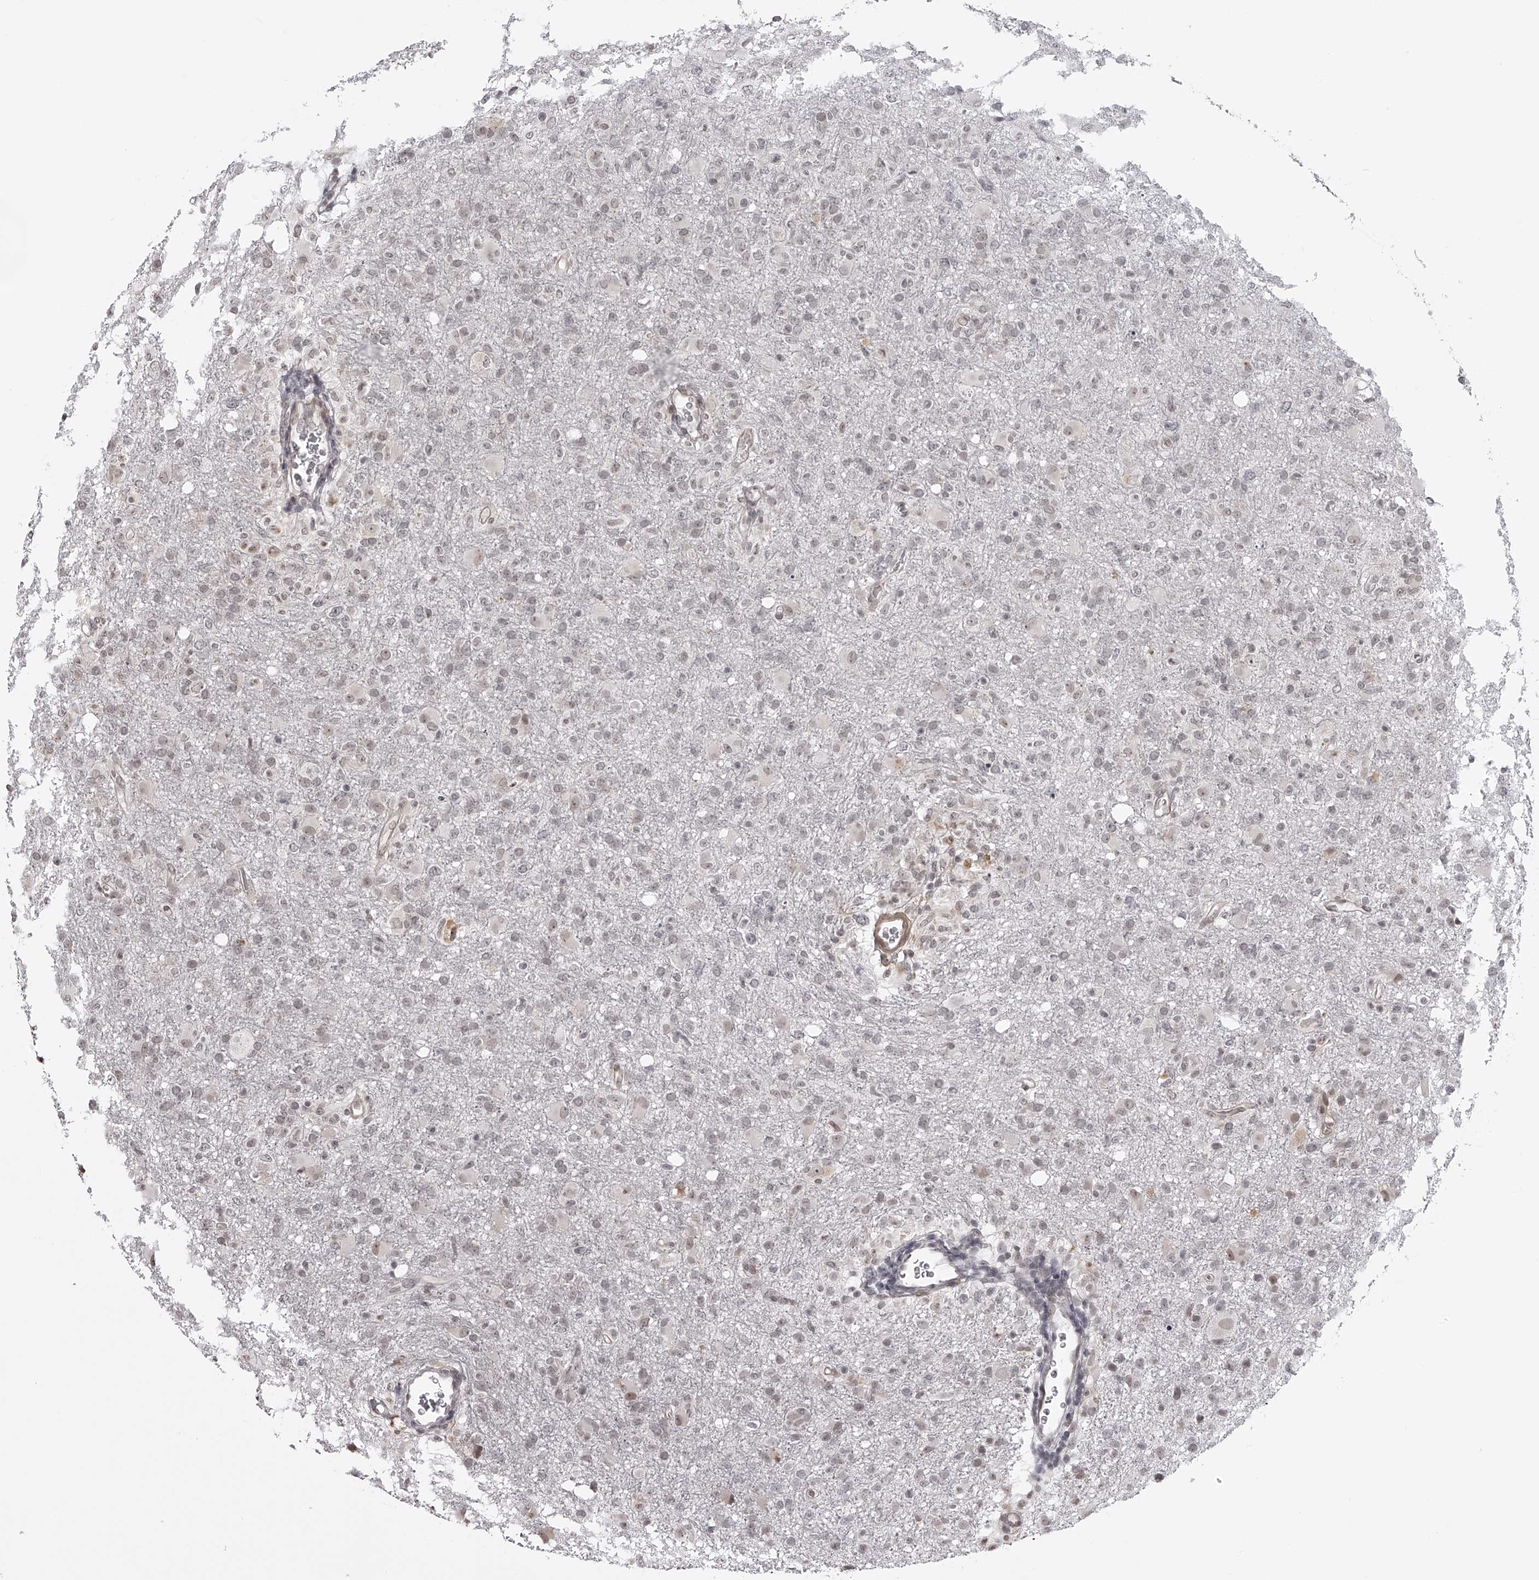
{"staining": {"intensity": "negative", "quantity": "none", "location": "none"}, "tissue": "glioma", "cell_type": "Tumor cells", "image_type": "cancer", "snomed": [{"axis": "morphology", "description": "Glioma, malignant, High grade"}, {"axis": "topography", "description": "Brain"}], "caption": "IHC image of neoplastic tissue: human high-grade glioma (malignant) stained with DAB exhibits no significant protein staining in tumor cells.", "gene": "ODF2L", "patient": {"sex": "female", "age": 57}}